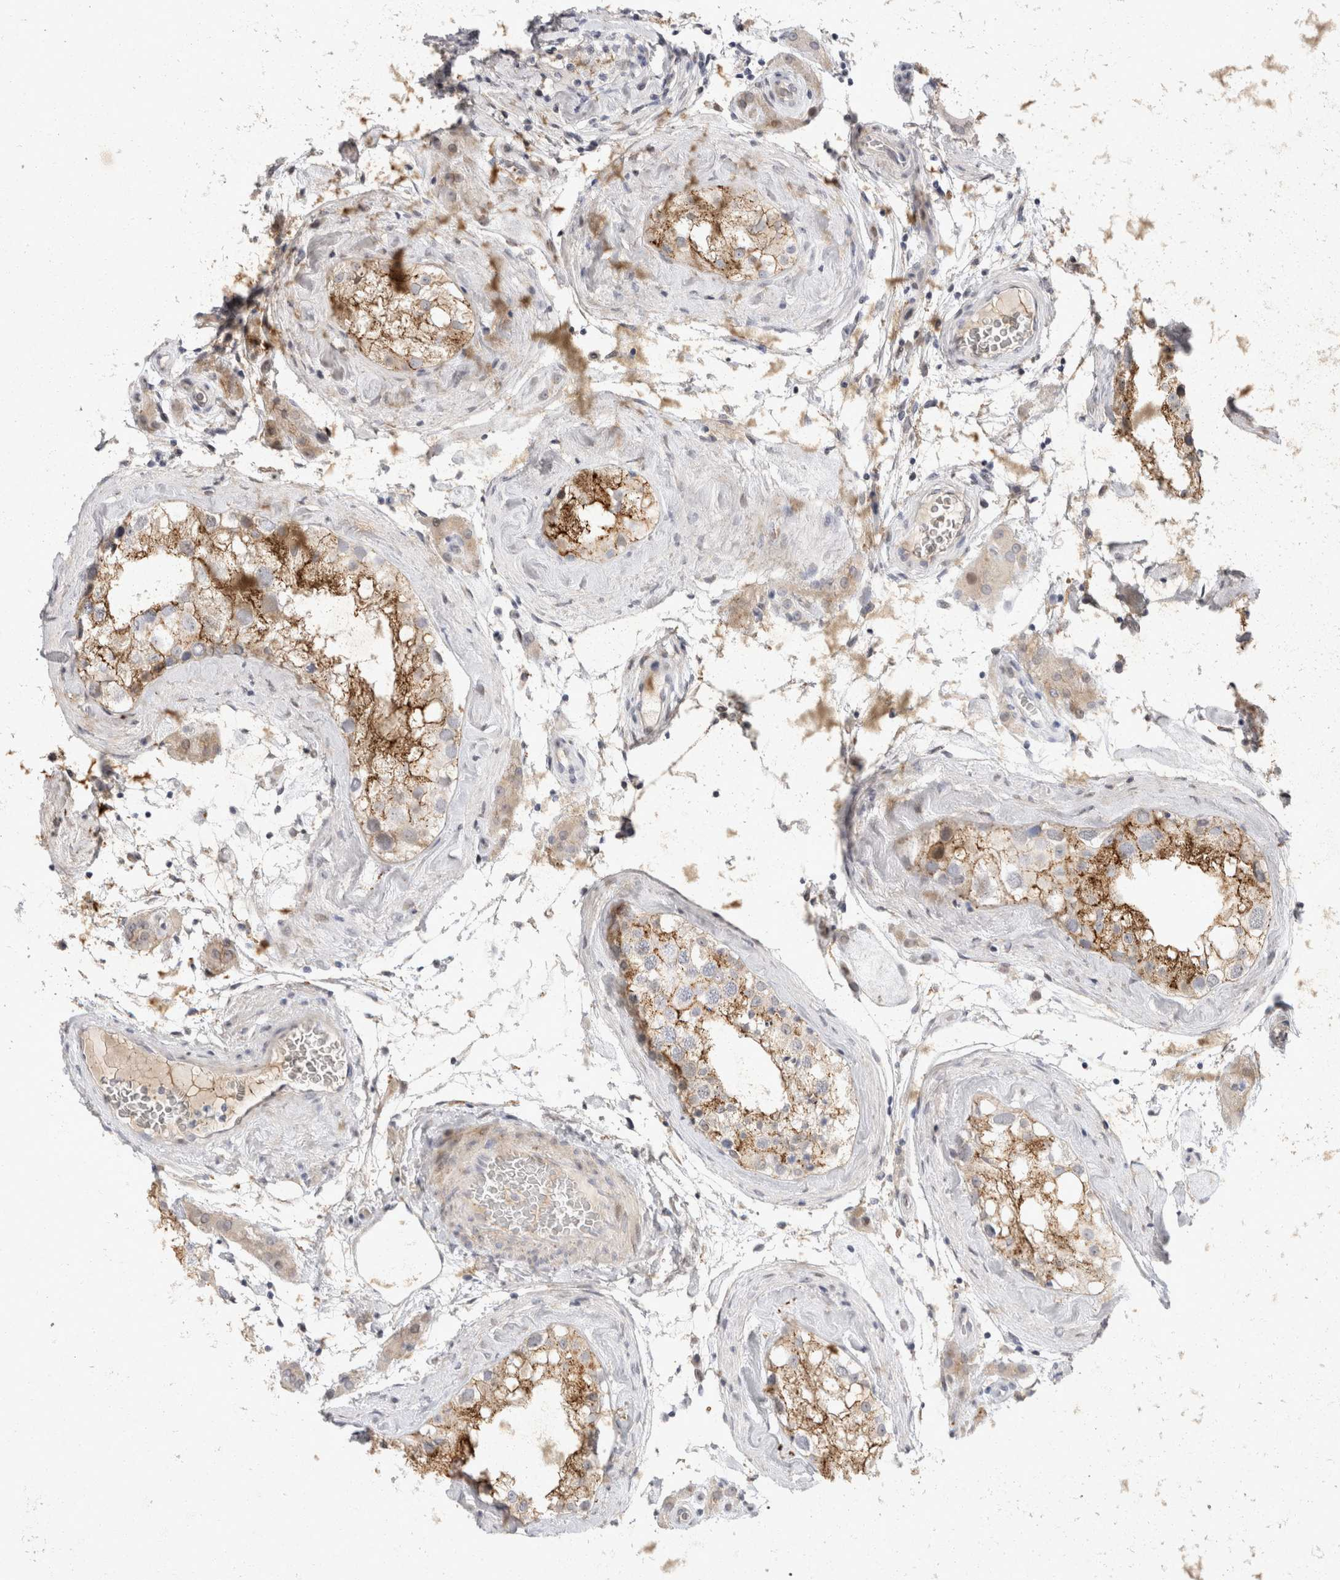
{"staining": {"intensity": "moderate", "quantity": "25%-75%", "location": "cytoplasmic/membranous"}, "tissue": "testis", "cell_type": "Cells in seminiferous ducts", "image_type": "normal", "snomed": [{"axis": "morphology", "description": "Normal tissue, NOS"}, {"axis": "topography", "description": "Testis"}], "caption": "Immunohistochemistry (IHC) image of unremarkable testis: testis stained using IHC demonstrates medium levels of moderate protein expression localized specifically in the cytoplasmic/membranous of cells in seminiferous ducts, appearing as a cytoplasmic/membranous brown color.", "gene": "TOM1L2", "patient": {"sex": "male", "age": 46}}